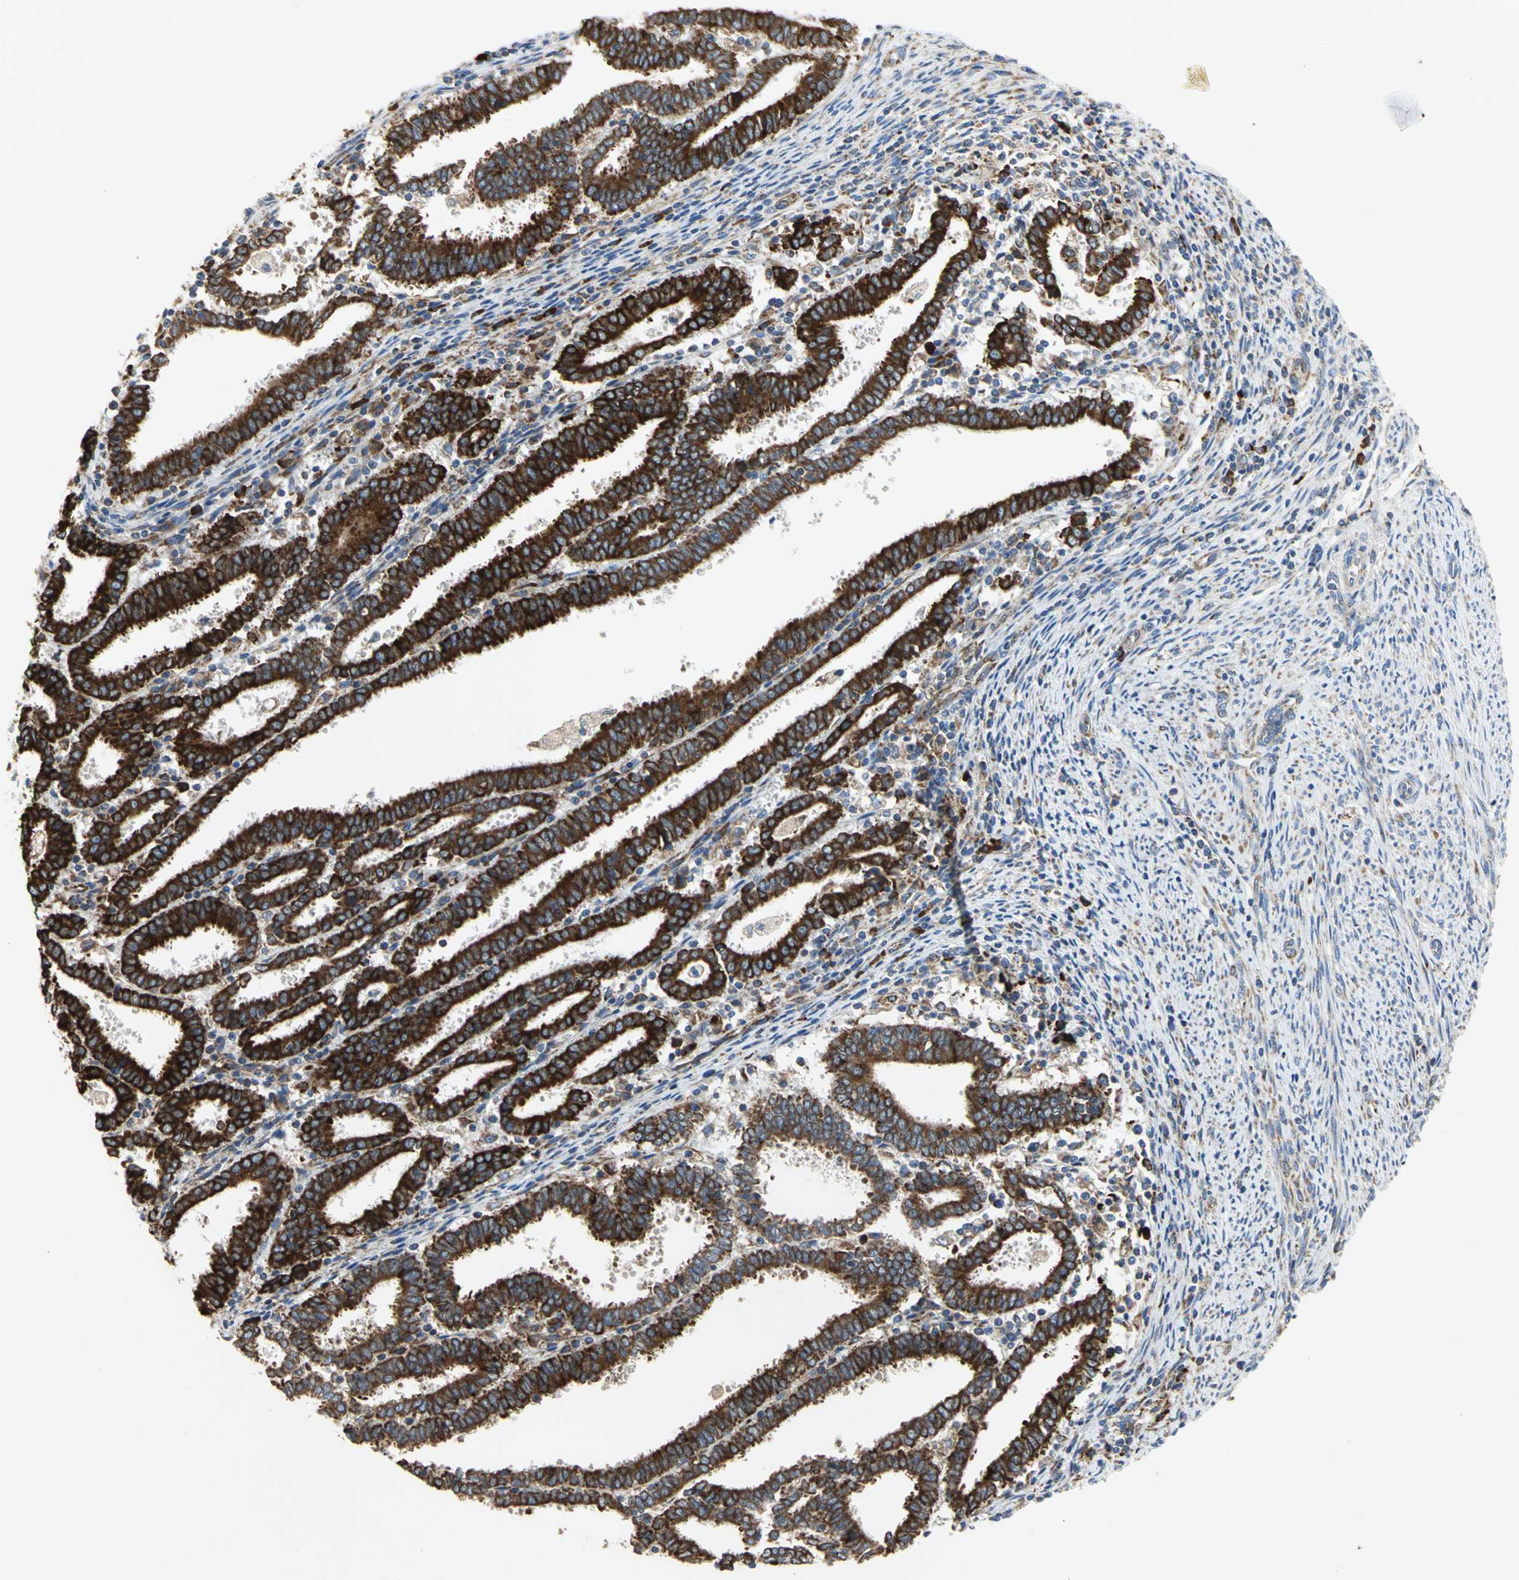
{"staining": {"intensity": "strong", "quantity": ">75%", "location": "cytoplasmic/membranous"}, "tissue": "endometrial cancer", "cell_type": "Tumor cells", "image_type": "cancer", "snomed": [{"axis": "morphology", "description": "Adenocarcinoma, NOS"}, {"axis": "topography", "description": "Uterus"}], "caption": "The immunohistochemical stain labels strong cytoplasmic/membranous staining in tumor cells of endometrial cancer (adenocarcinoma) tissue.", "gene": "TULP4", "patient": {"sex": "female", "age": 83}}